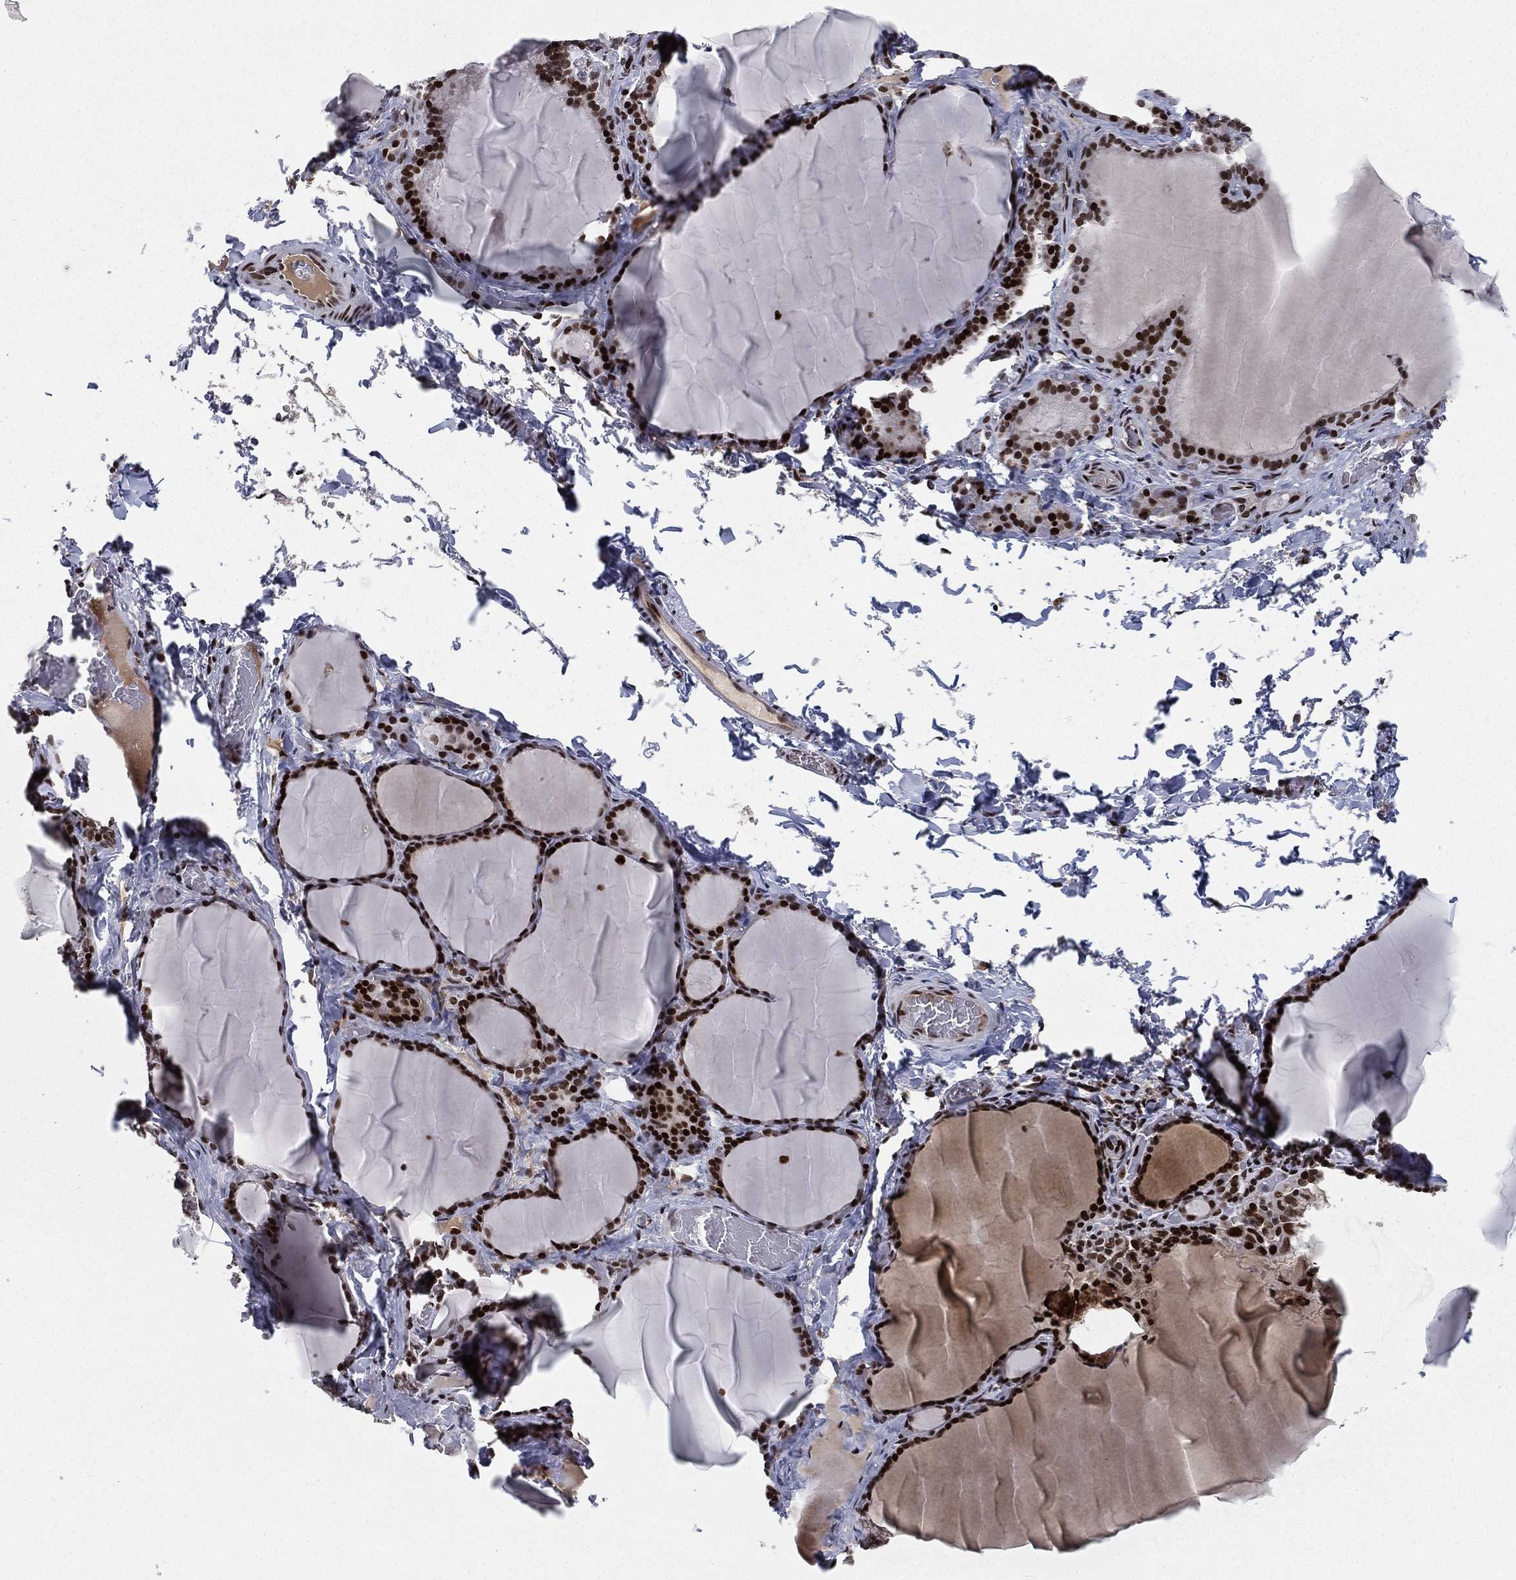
{"staining": {"intensity": "strong", "quantity": ">75%", "location": "nuclear"}, "tissue": "thyroid gland", "cell_type": "Glandular cells", "image_type": "normal", "snomed": [{"axis": "morphology", "description": "Normal tissue, NOS"}, {"axis": "morphology", "description": "Hyperplasia, NOS"}, {"axis": "topography", "description": "Thyroid gland"}], "caption": "Immunohistochemical staining of unremarkable human thyroid gland displays >75% levels of strong nuclear protein expression in approximately >75% of glandular cells. (DAB (3,3'-diaminobenzidine) IHC, brown staining for protein, blue staining for nuclei).", "gene": "RTF1", "patient": {"sex": "female", "age": 27}}